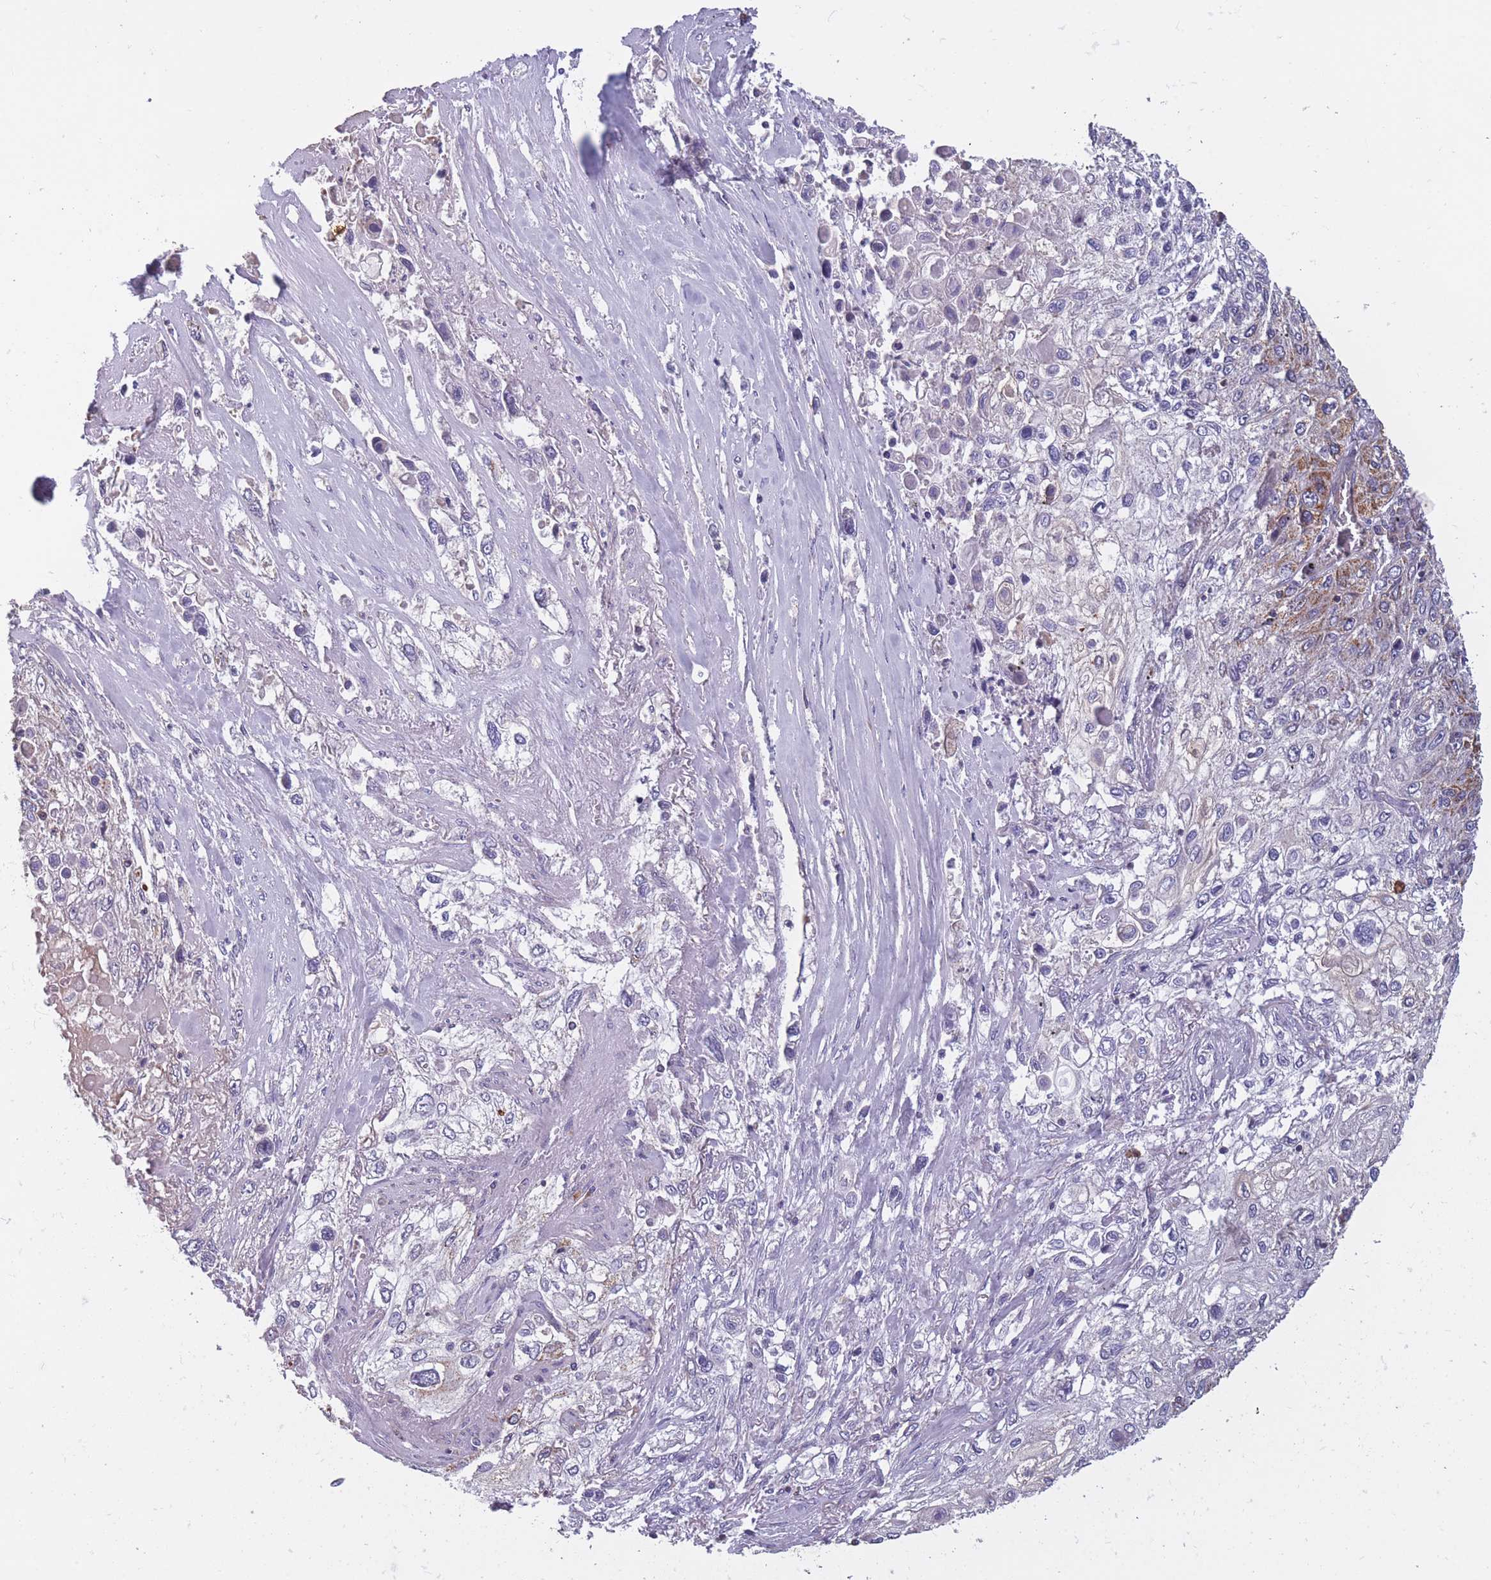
{"staining": {"intensity": "moderate", "quantity": "<25%", "location": "cytoplasmic/membranous"}, "tissue": "lung cancer", "cell_type": "Tumor cells", "image_type": "cancer", "snomed": [{"axis": "morphology", "description": "Squamous cell carcinoma, NOS"}, {"axis": "topography", "description": "Lung"}], "caption": "Tumor cells show moderate cytoplasmic/membranous expression in about <25% of cells in squamous cell carcinoma (lung). The staining is performed using DAB (3,3'-diaminobenzidine) brown chromogen to label protein expression. The nuclei are counter-stained blue using hematoxylin.", "gene": "TOMM40L", "patient": {"sex": "female", "age": 69}}